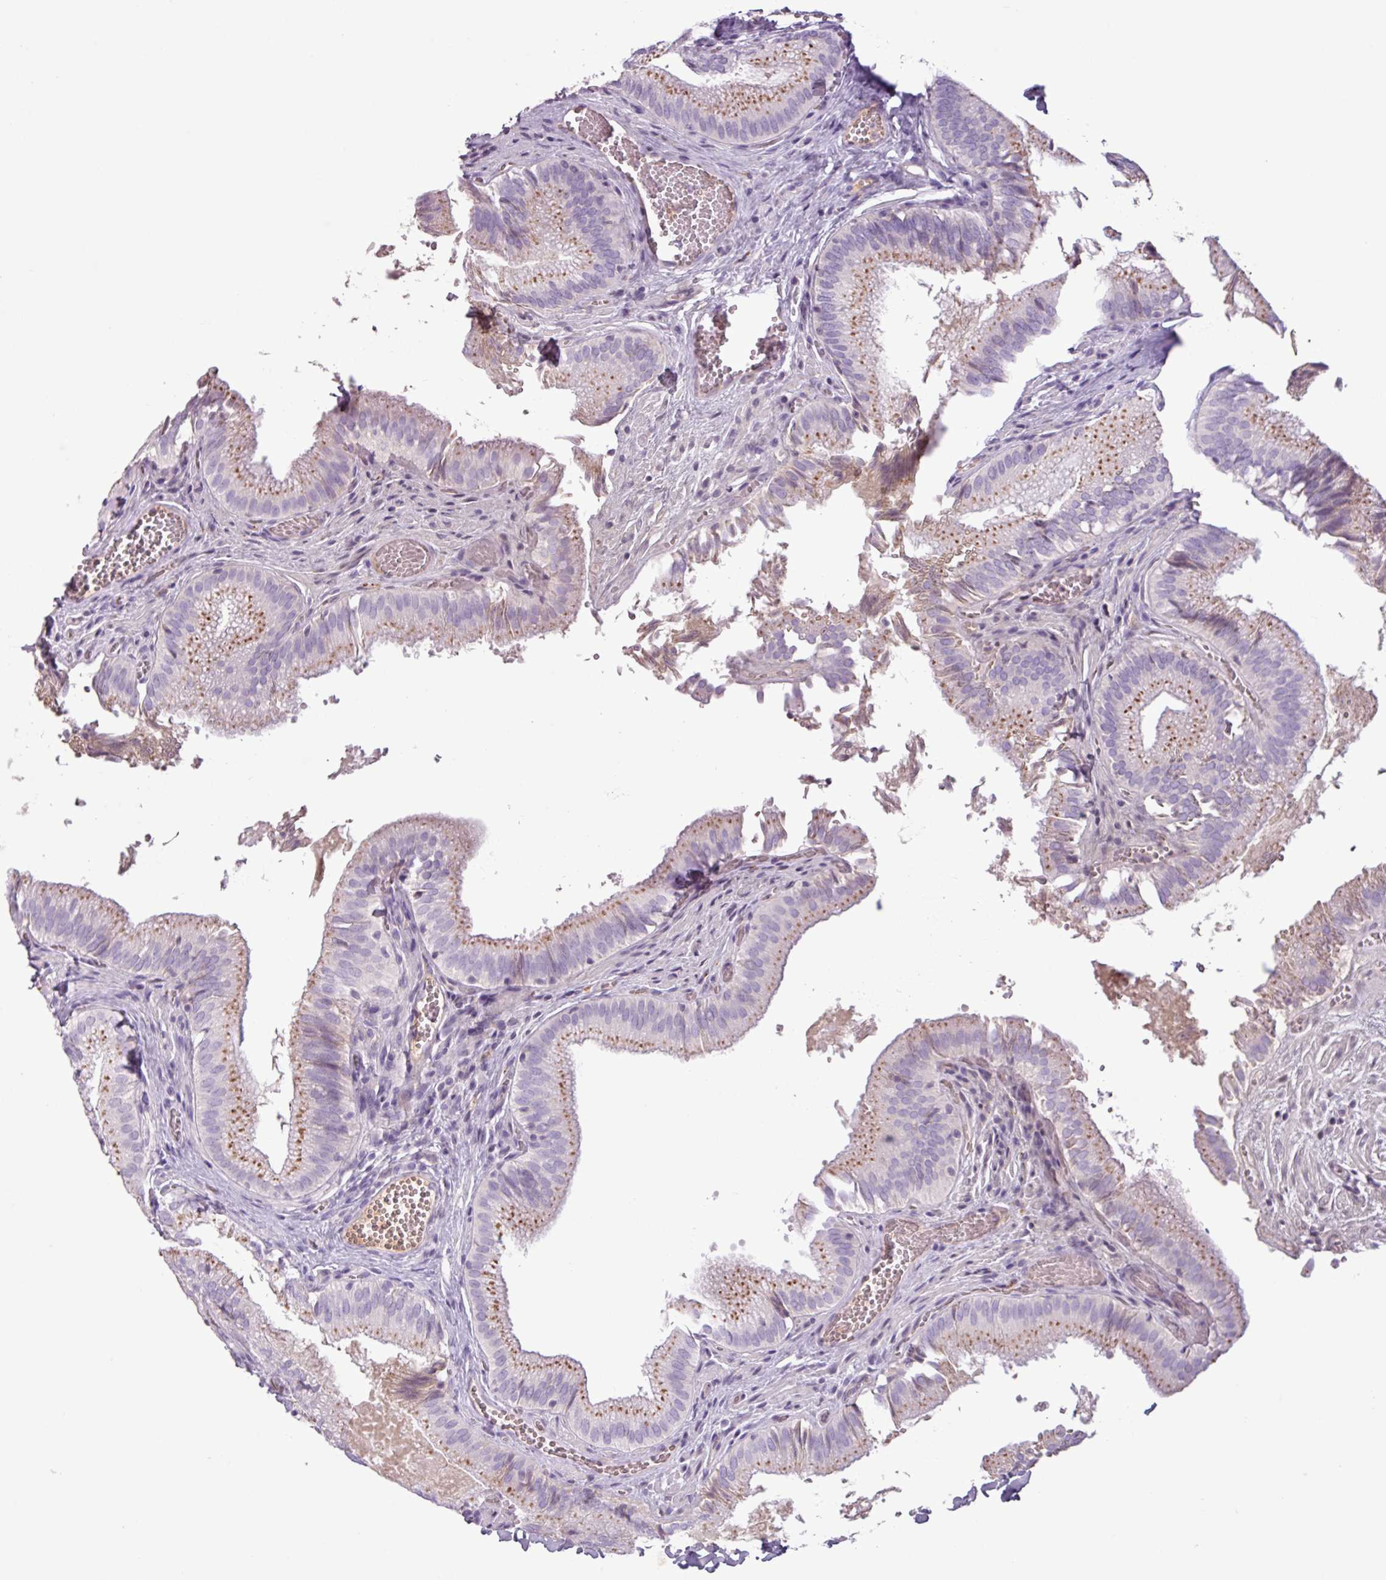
{"staining": {"intensity": "moderate", "quantity": ">75%", "location": "cytoplasmic/membranous"}, "tissue": "gallbladder", "cell_type": "Glandular cells", "image_type": "normal", "snomed": [{"axis": "morphology", "description": "Normal tissue, NOS"}, {"axis": "topography", "description": "Gallbladder"}, {"axis": "topography", "description": "Peripheral nerve tissue"}], "caption": "Immunohistochemistry micrograph of unremarkable gallbladder: gallbladder stained using immunohistochemistry (IHC) reveals medium levels of moderate protein expression localized specifically in the cytoplasmic/membranous of glandular cells, appearing as a cytoplasmic/membranous brown color.", "gene": "C4A", "patient": {"sex": "male", "age": 17}}